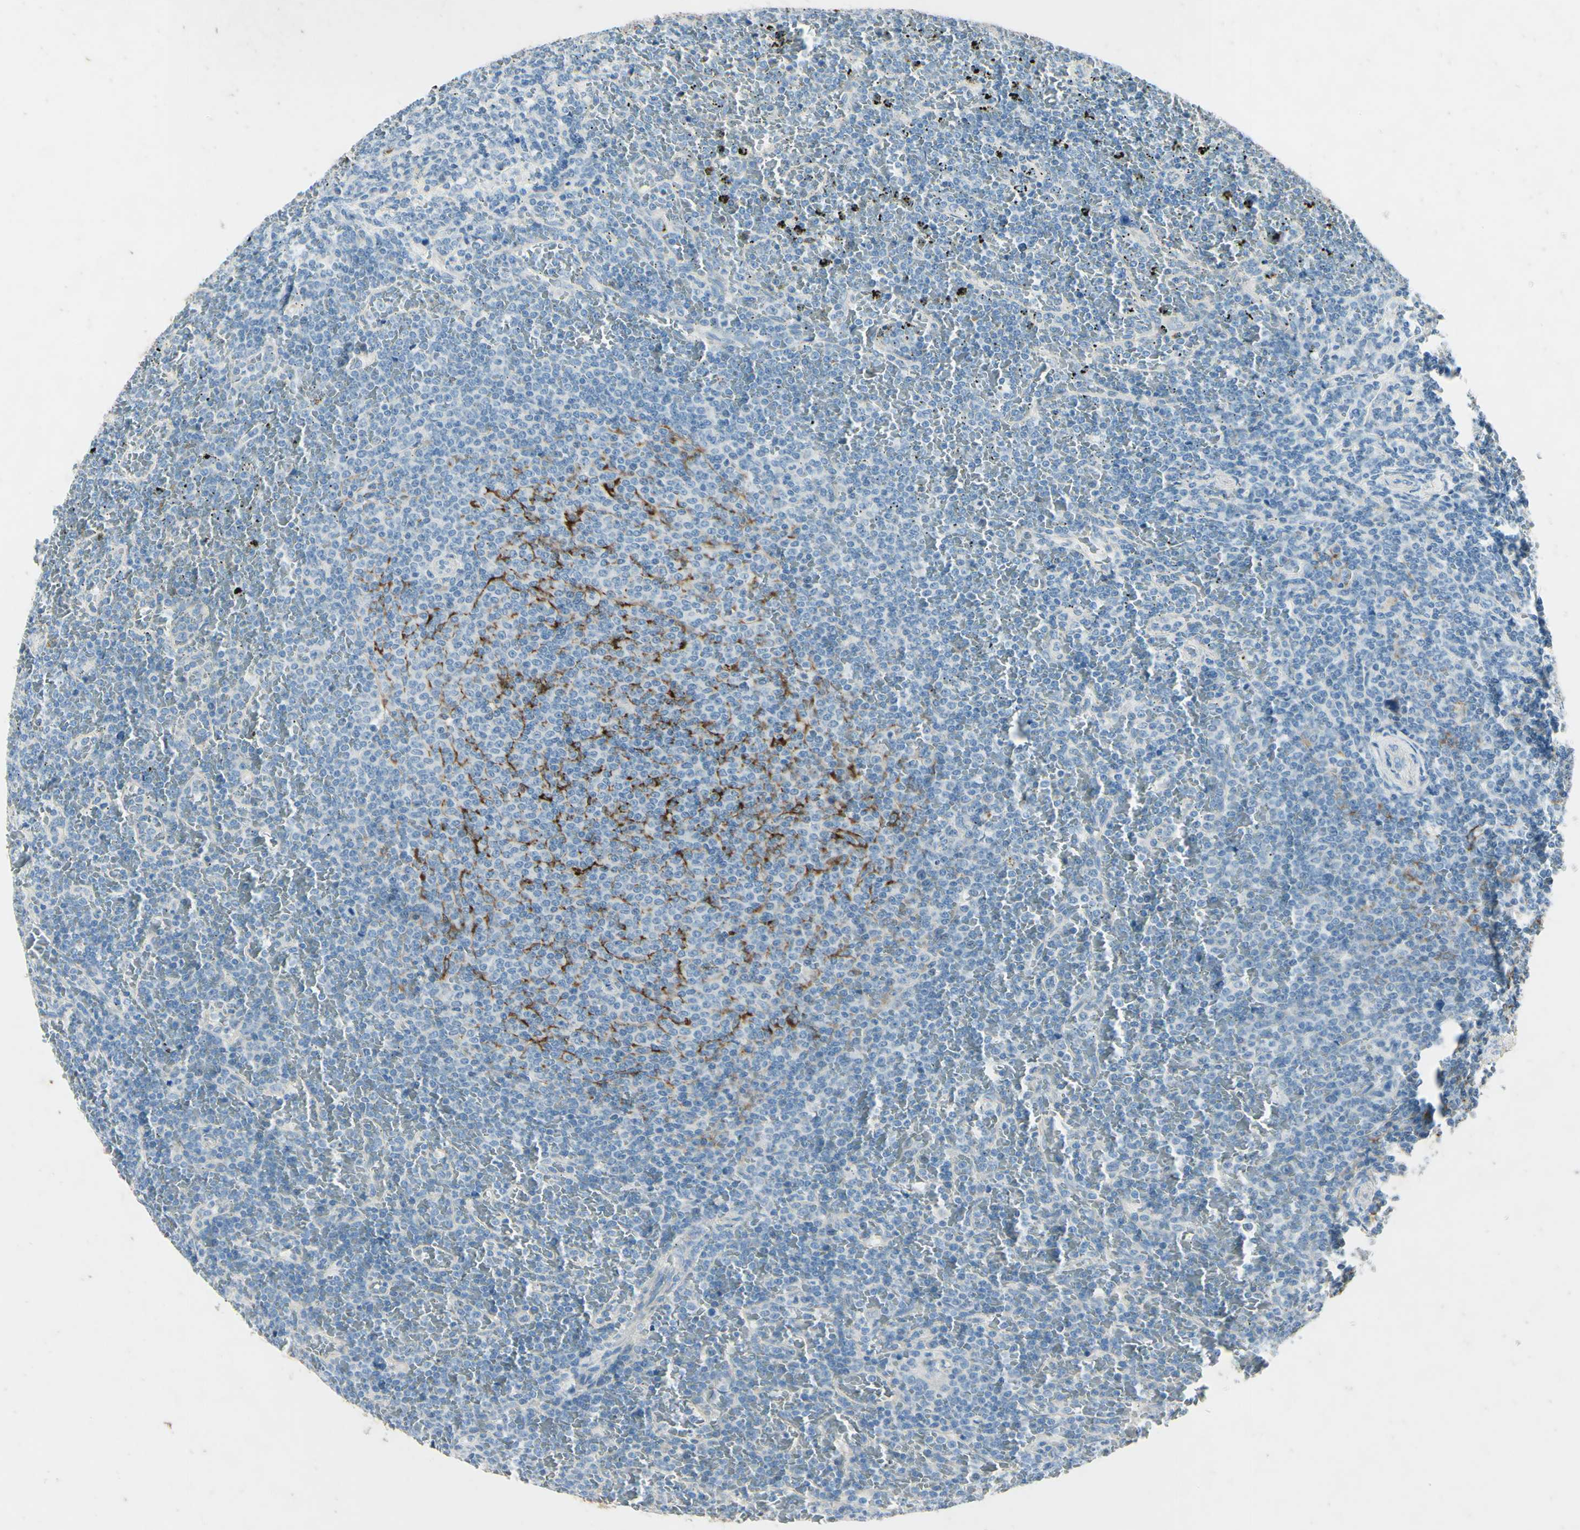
{"staining": {"intensity": "negative", "quantity": "none", "location": "none"}, "tissue": "lymphoma", "cell_type": "Tumor cells", "image_type": "cancer", "snomed": [{"axis": "morphology", "description": "Malignant lymphoma, non-Hodgkin's type, Low grade"}, {"axis": "topography", "description": "Spleen"}], "caption": "The micrograph reveals no staining of tumor cells in lymphoma. (Brightfield microscopy of DAB immunohistochemistry (IHC) at high magnification).", "gene": "SNAP91", "patient": {"sex": "female", "age": 77}}